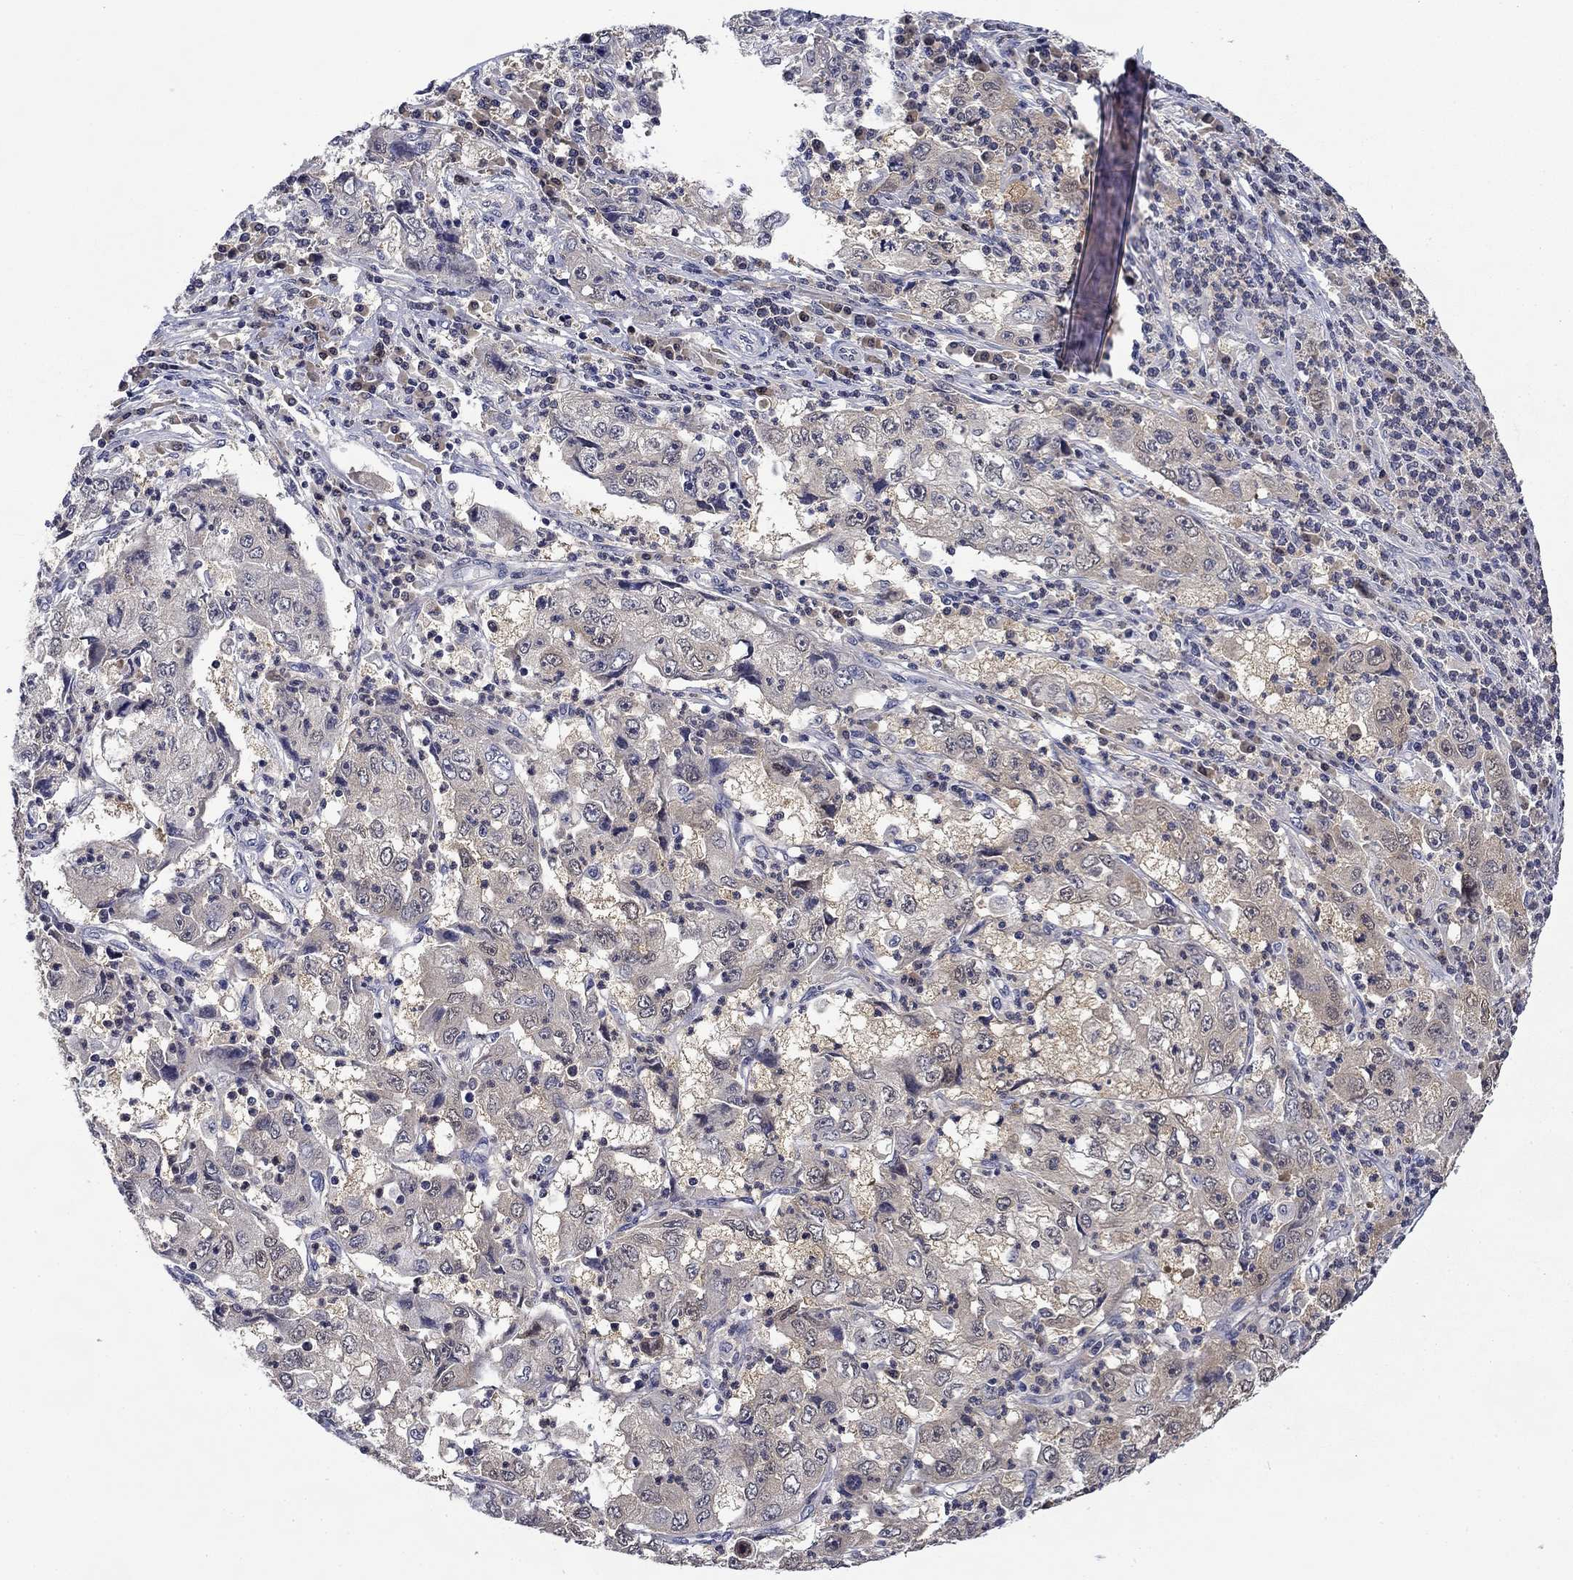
{"staining": {"intensity": "negative", "quantity": "none", "location": "none"}, "tissue": "cervical cancer", "cell_type": "Tumor cells", "image_type": "cancer", "snomed": [{"axis": "morphology", "description": "Squamous cell carcinoma, NOS"}, {"axis": "topography", "description": "Cervix"}], "caption": "IHC of human cervical cancer (squamous cell carcinoma) exhibits no staining in tumor cells. Nuclei are stained in blue.", "gene": "DDTL", "patient": {"sex": "female", "age": 36}}